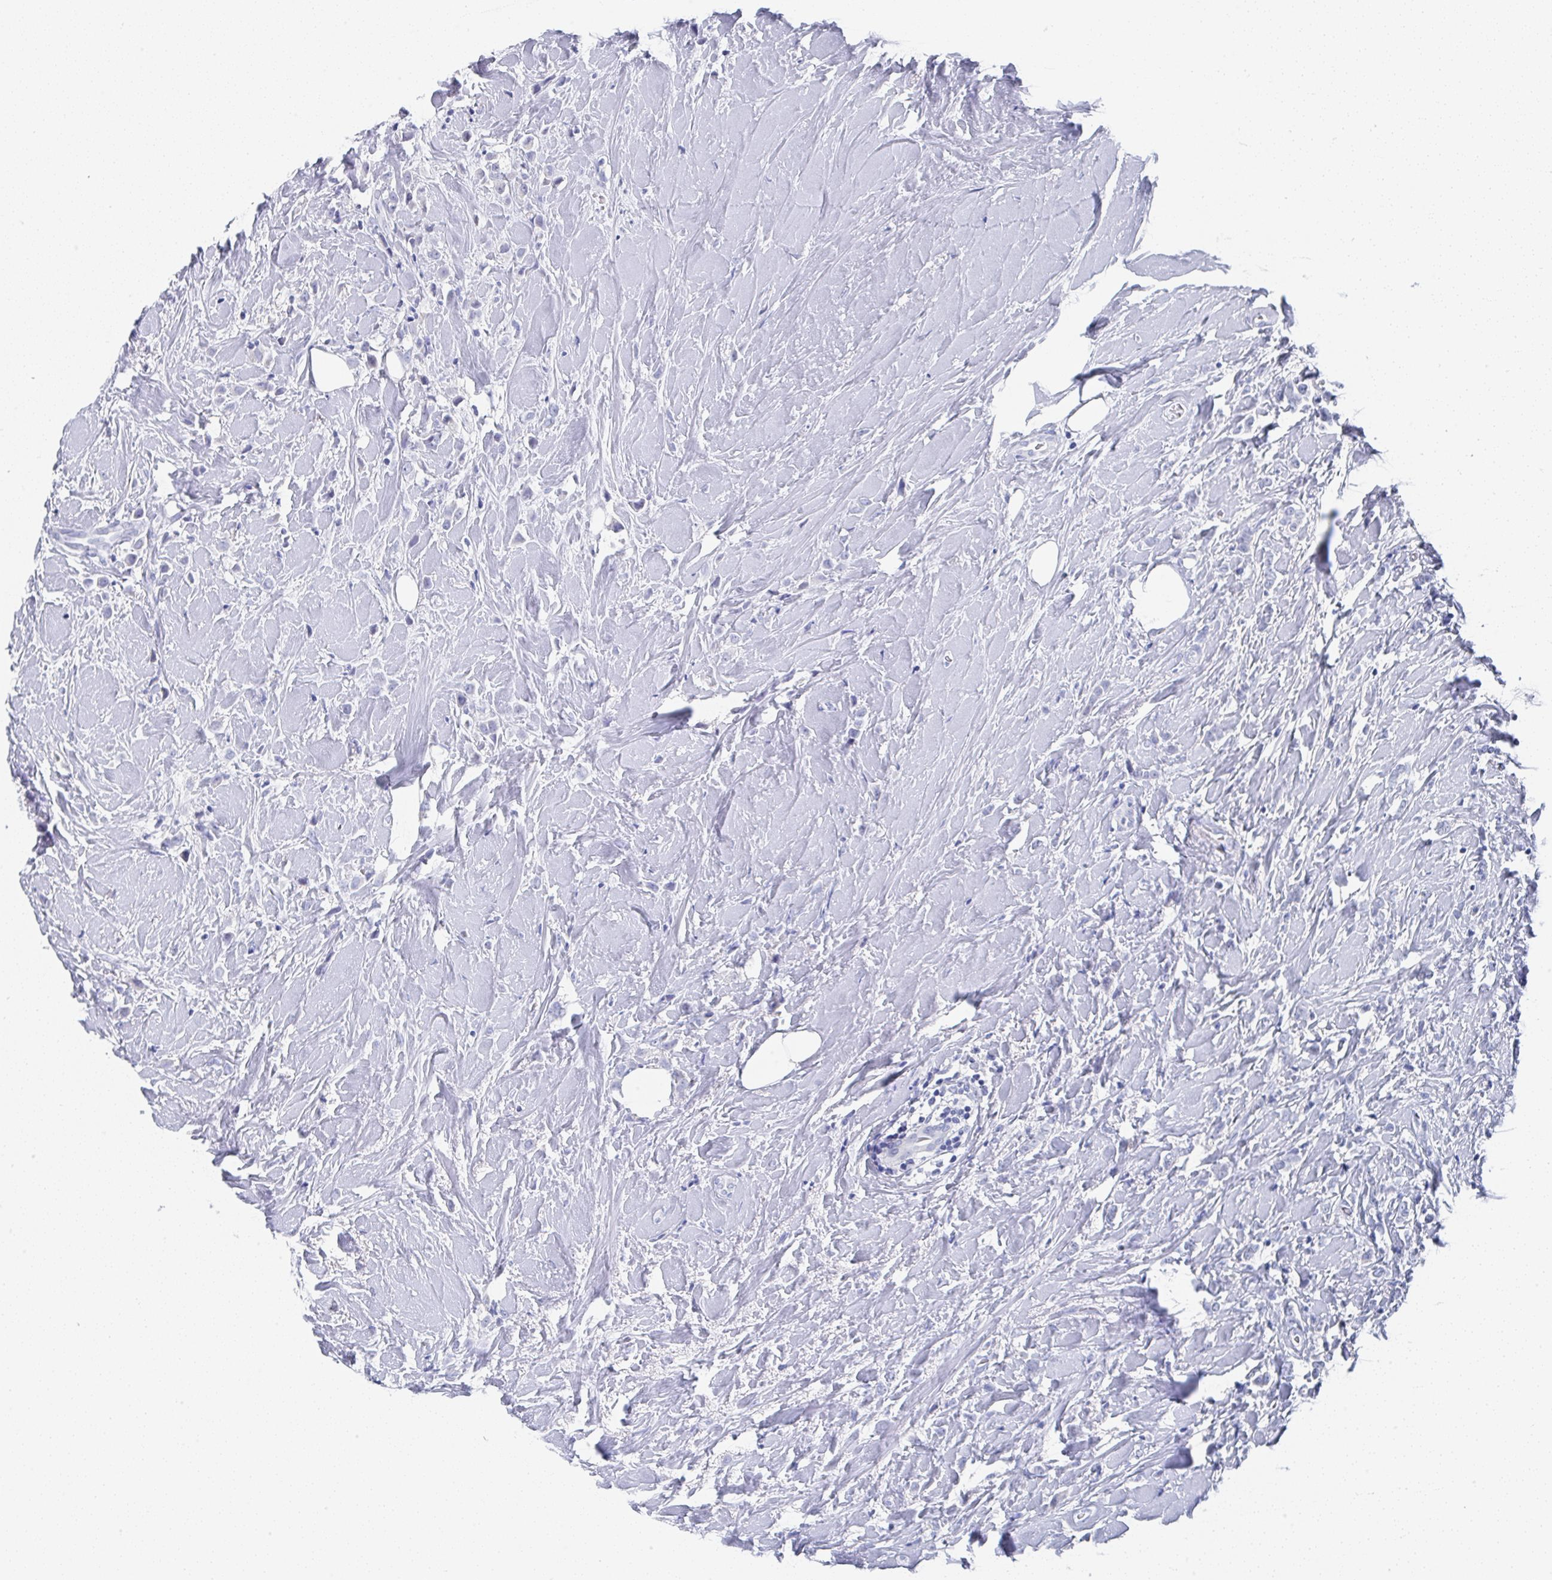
{"staining": {"intensity": "negative", "quantity": "none", "location": "none"}, "tissue": "breast cancer", "cell_type": "Tumor cells", "image_type": "cancer", "snomed": [{"axis": "morphology", "description": "Duct carcinoma"}, {"axis": "topography", "description": "Breast"}], "caption": "An immunohistochemistry (IHC) histopathology image of breast cancer is shown. There is no staining in tumor cells of breast cancer.", "gene": "TNFRSF8", "patient": {"sex": "female", "age": 80}}